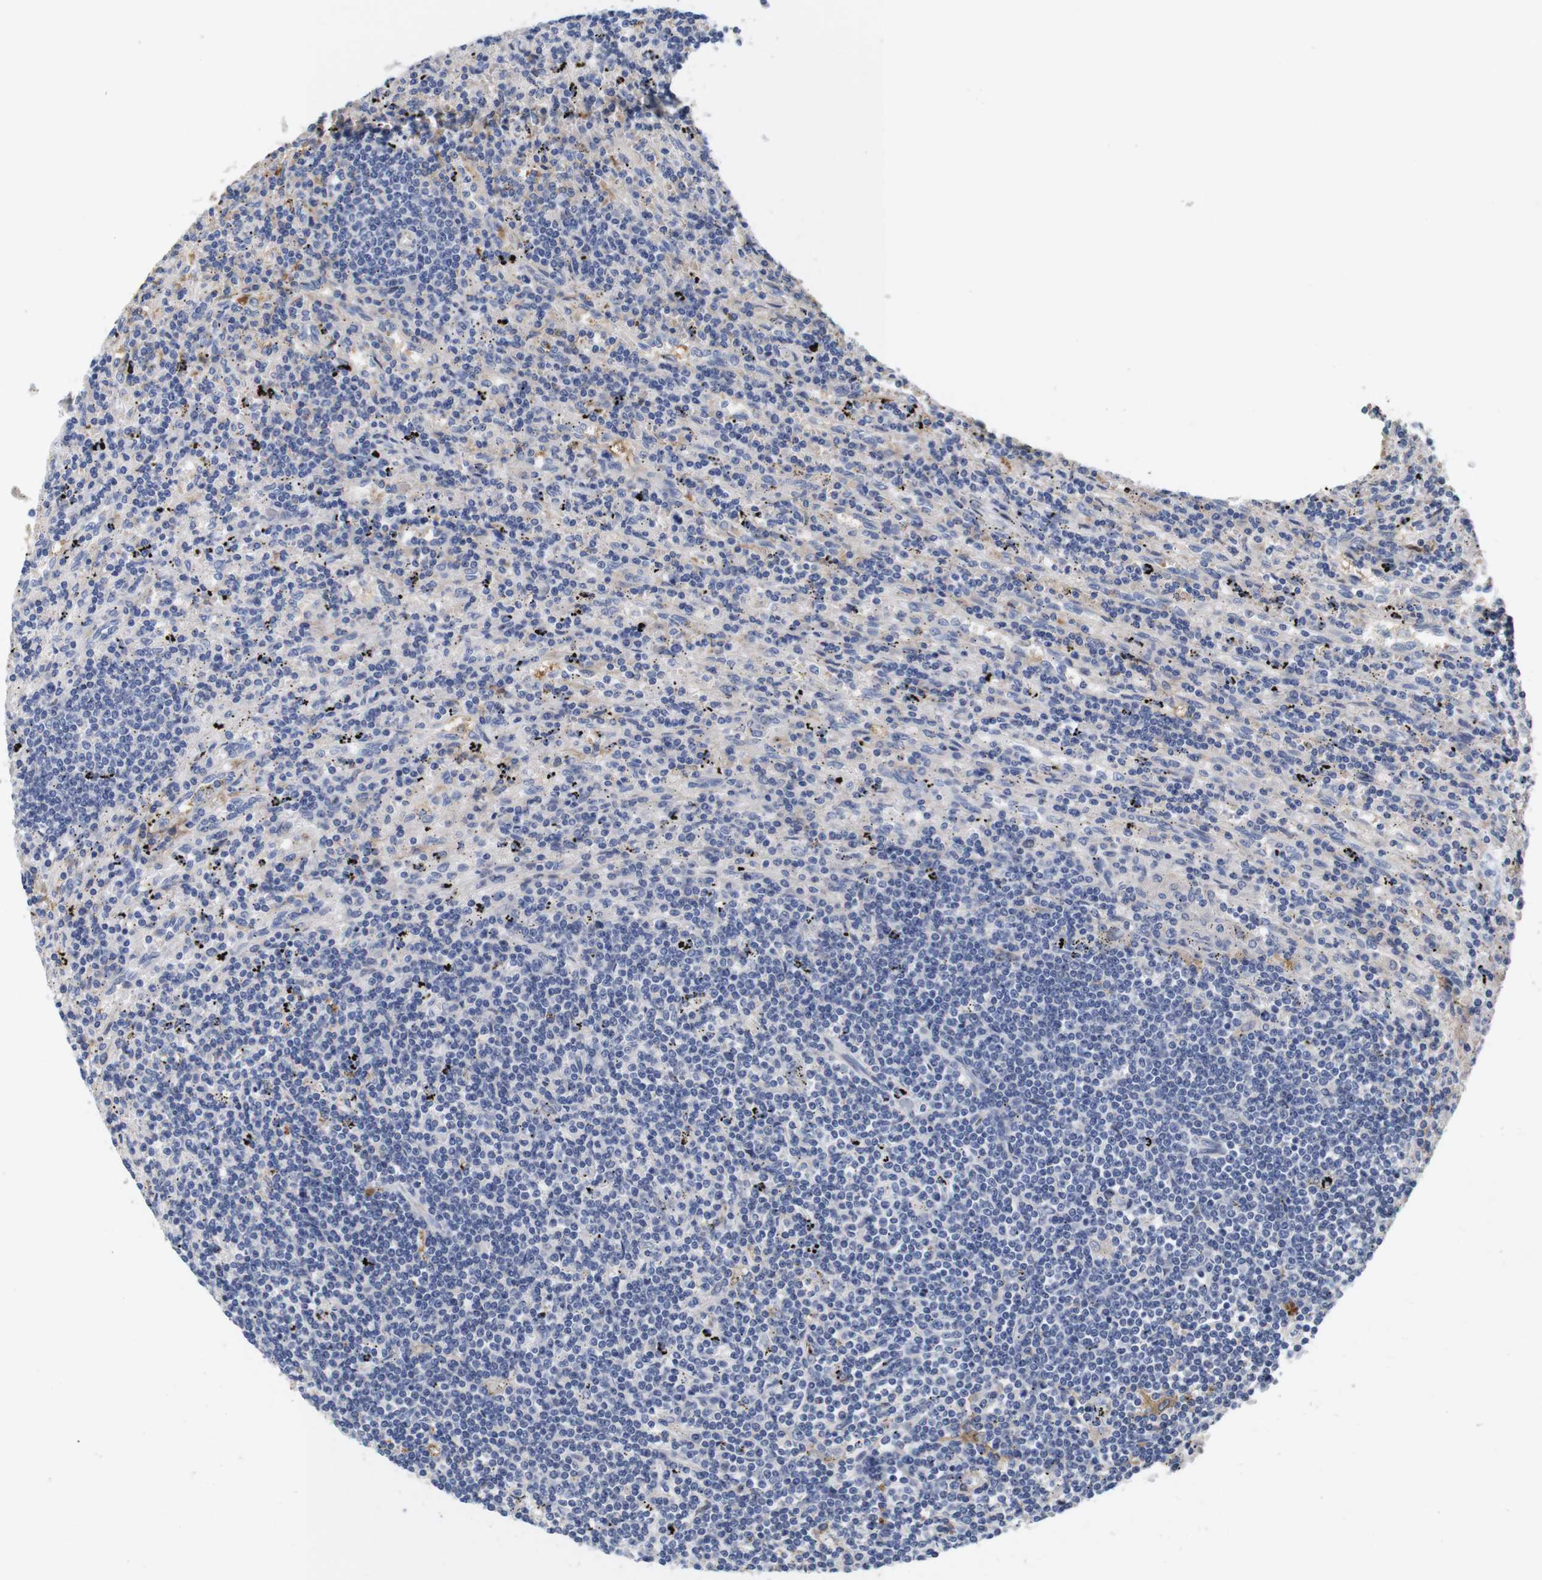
{"staining": {"intensity": "moderate", "quantity": "<25%", "location": "cytoplasmic/membranous"}, "tissue": "lymphoma", "cell_type": "Tumor cells", "image_type": "cancer", "snomed": [{"axis": "morphology", "description": "Malignant lymphoma, non-Hodgkin's type, Low grade"}, {"axis": "topography", "description": "Spleen"}], "caption": "Low-grade malignant lymphoma, non-Hodgkin's type stained with a brown dye reveals moderate cytoplasmic/membranous positive staining in approximately <25% of tumor cells.", "gene": "SPRY3", "patient": {"sex": "male", "age": 76}}